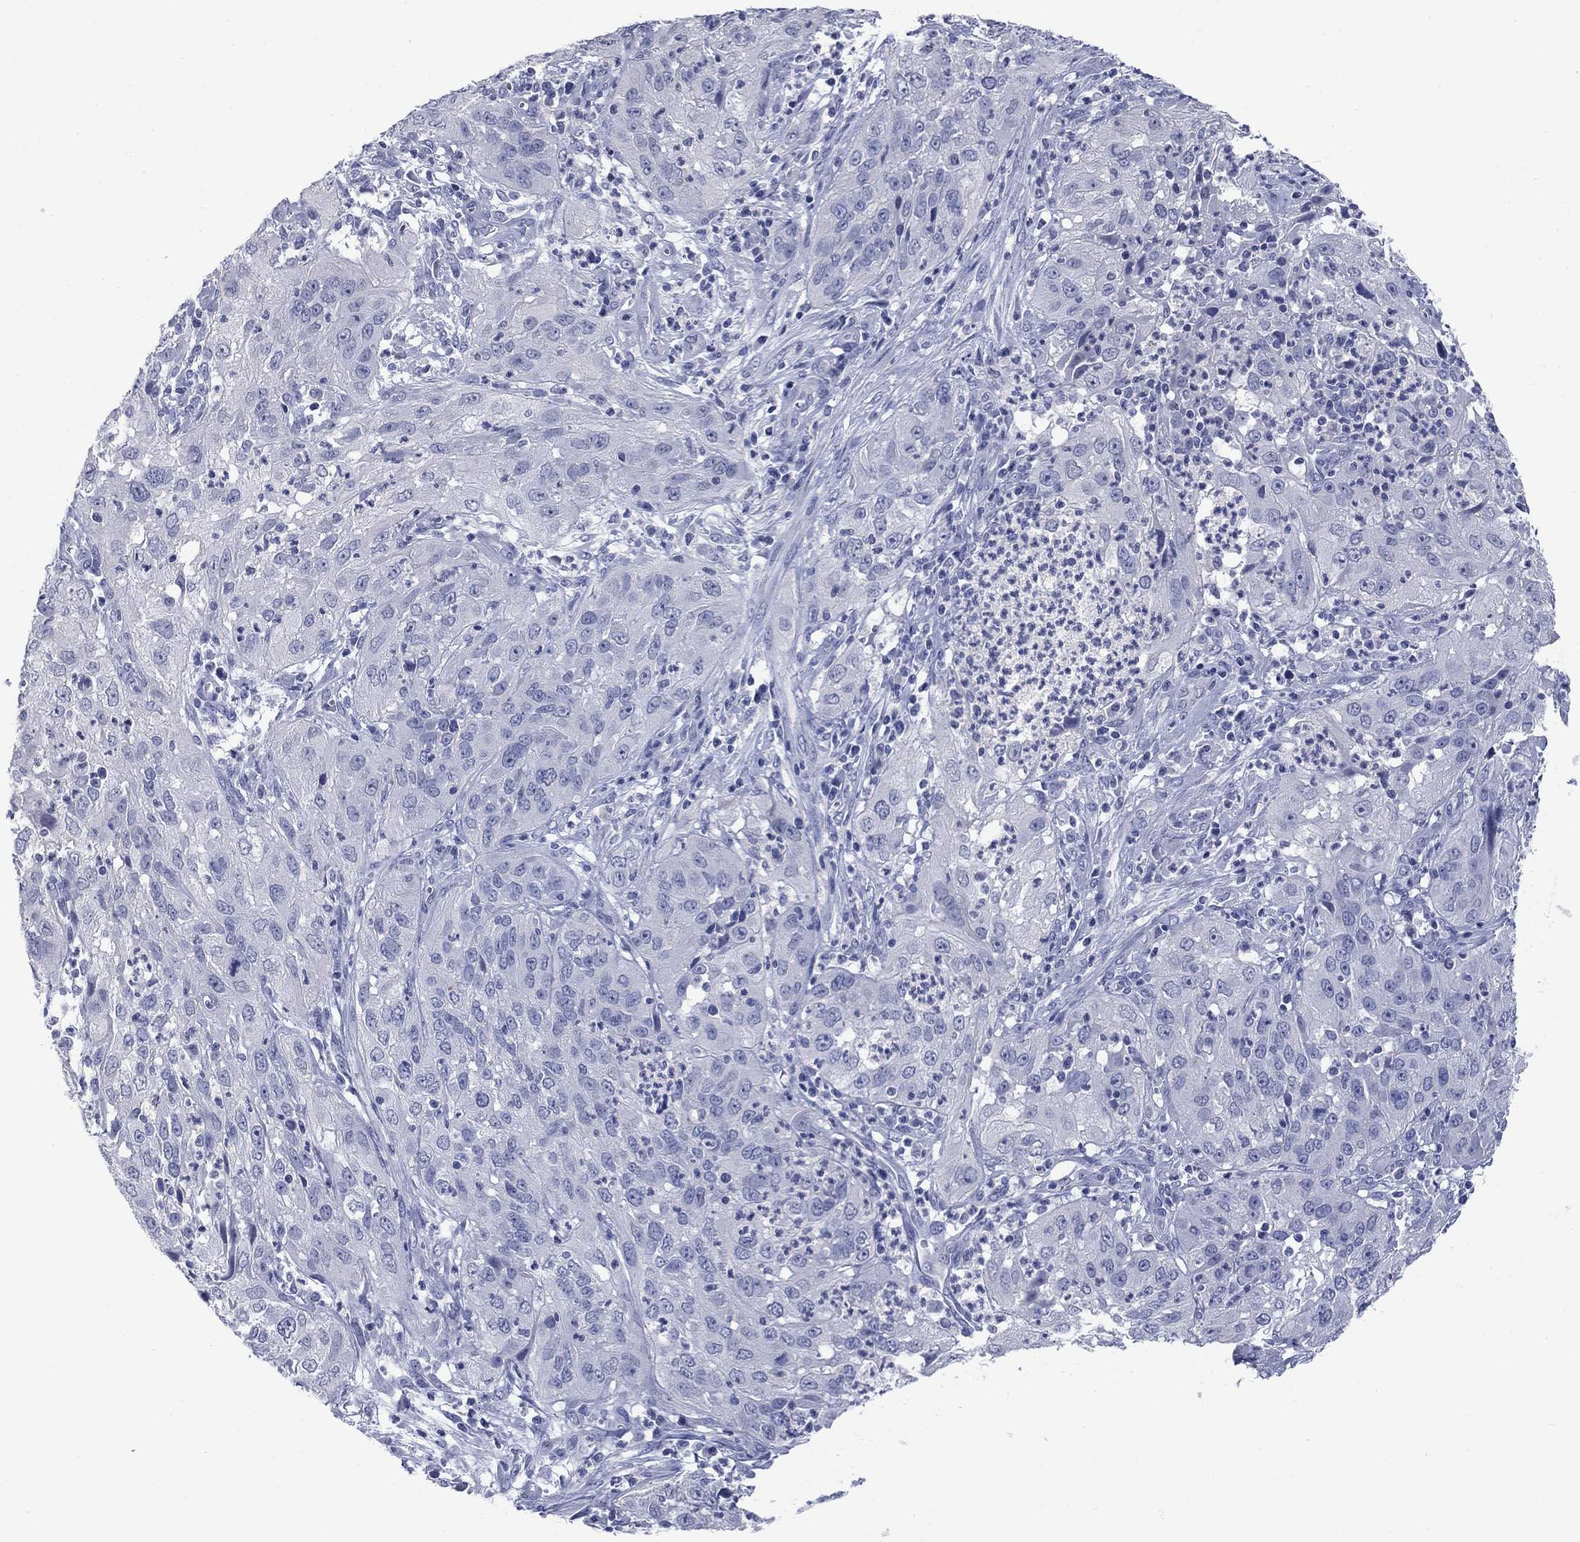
{"staining": {"intensity": "negative", "quantity": "none", "location": "none"}, "tissue": "cervical cancer", "cell_type": "Tumor cells", "image_type": "cancer", "snomed": [{"axis": "morphology", "description": "Squamous cell carcinoma, NOS"}, {"axis": "topography", "description": "Cervix"}], "caption": "A high-resolution histopathology image shows immunohistochemistry (IHC) staining of cervical cancer, which shows no significant expression in tumor cells.", "gene": "ATP6V1G2", "patient": {"sex": "female", "age": 32}}